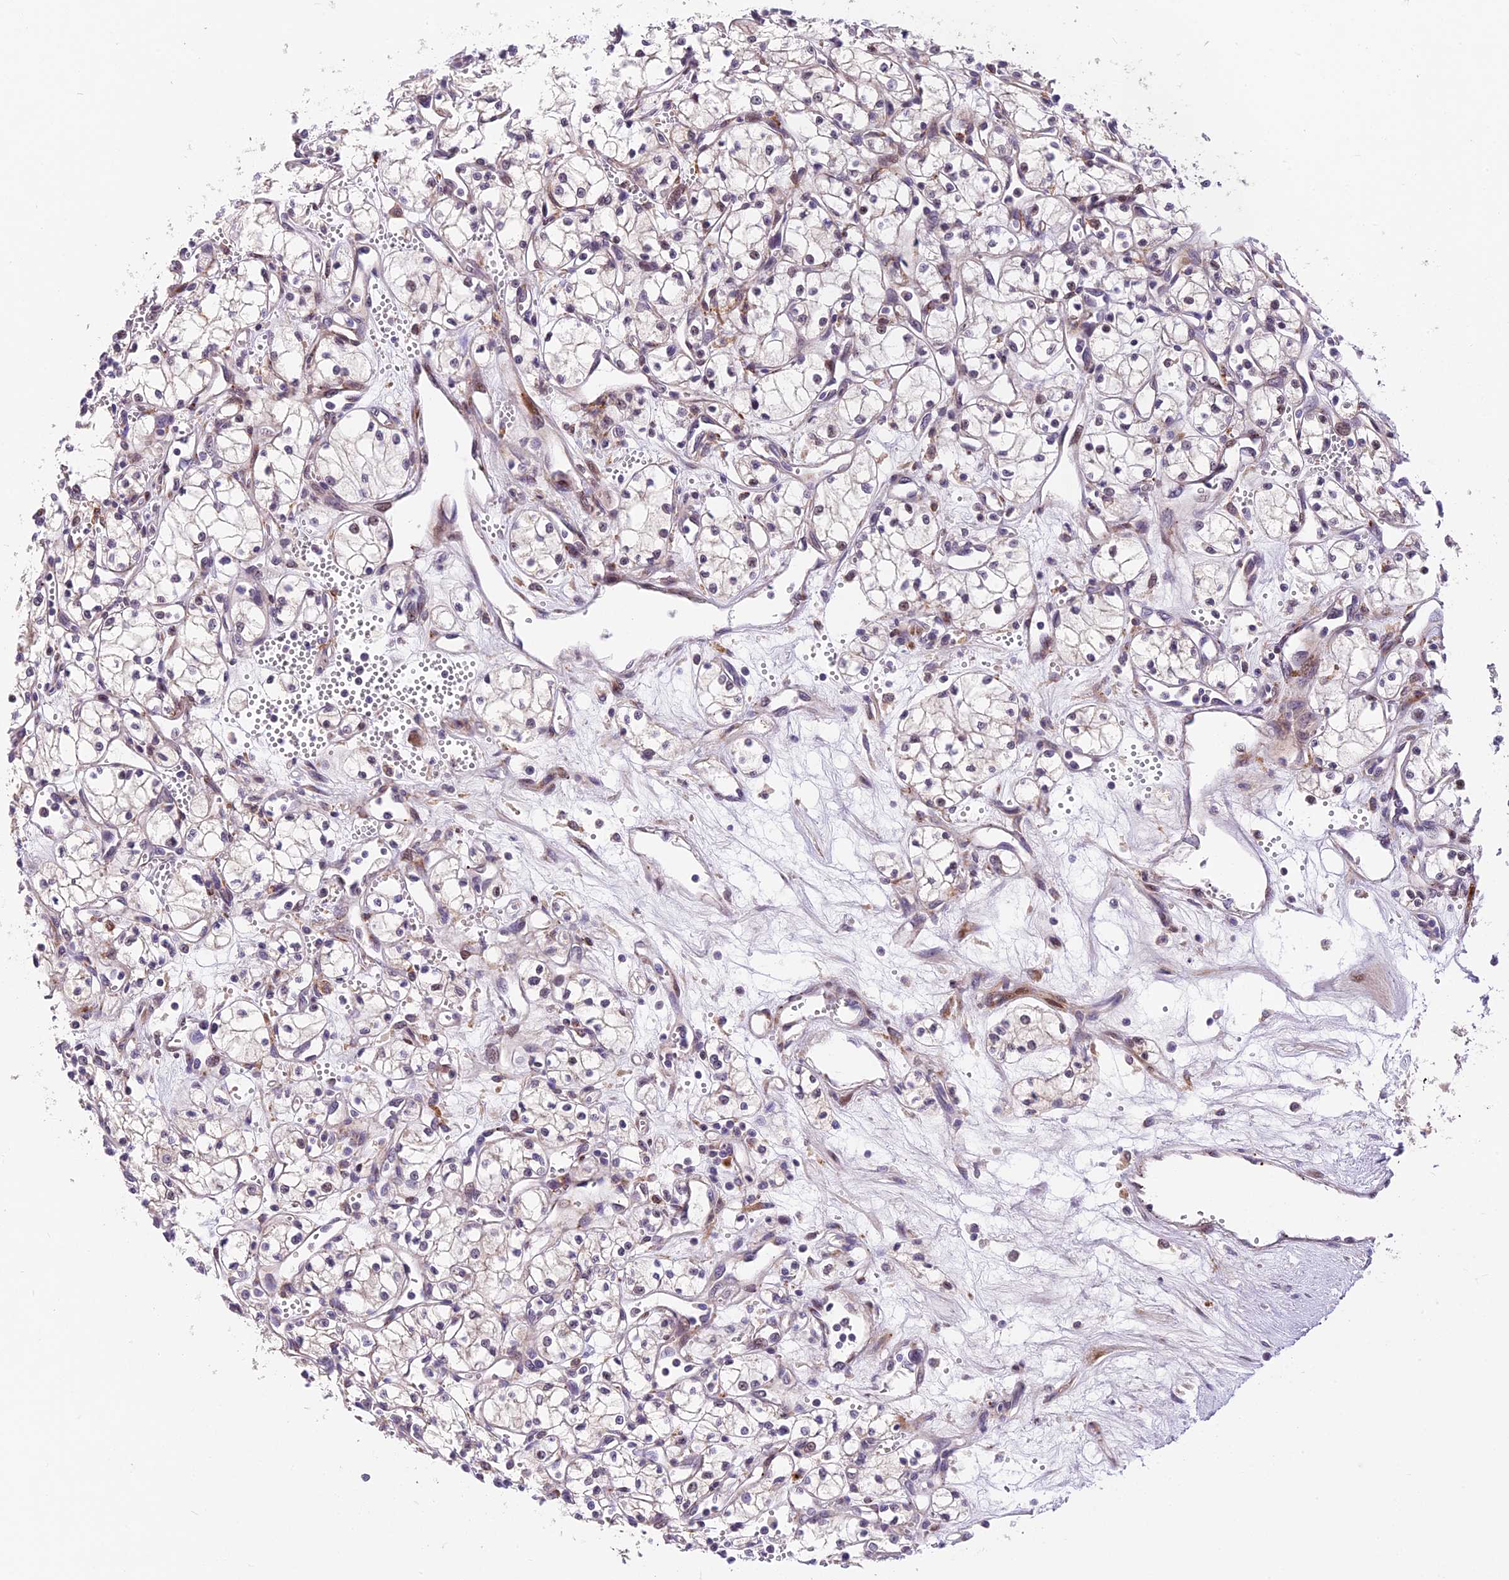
{"staining": {"intensity": "negative", "quantity": "none", "location": "none"}, "tissue": "renal cancer", "cell_type": "Tumor cells", "image_type": "cancer", "snomed": [{"axis": "morphology", "description": "Adenocarcinoma, NOS"}, {"axis": "topography", "description": "Kidney"}], "caption": "Tumor cells show no significant staining in adenocarcinoma (renal).", "gene": "FBXO45", "patient": {"sex": "male", "age": 59}}